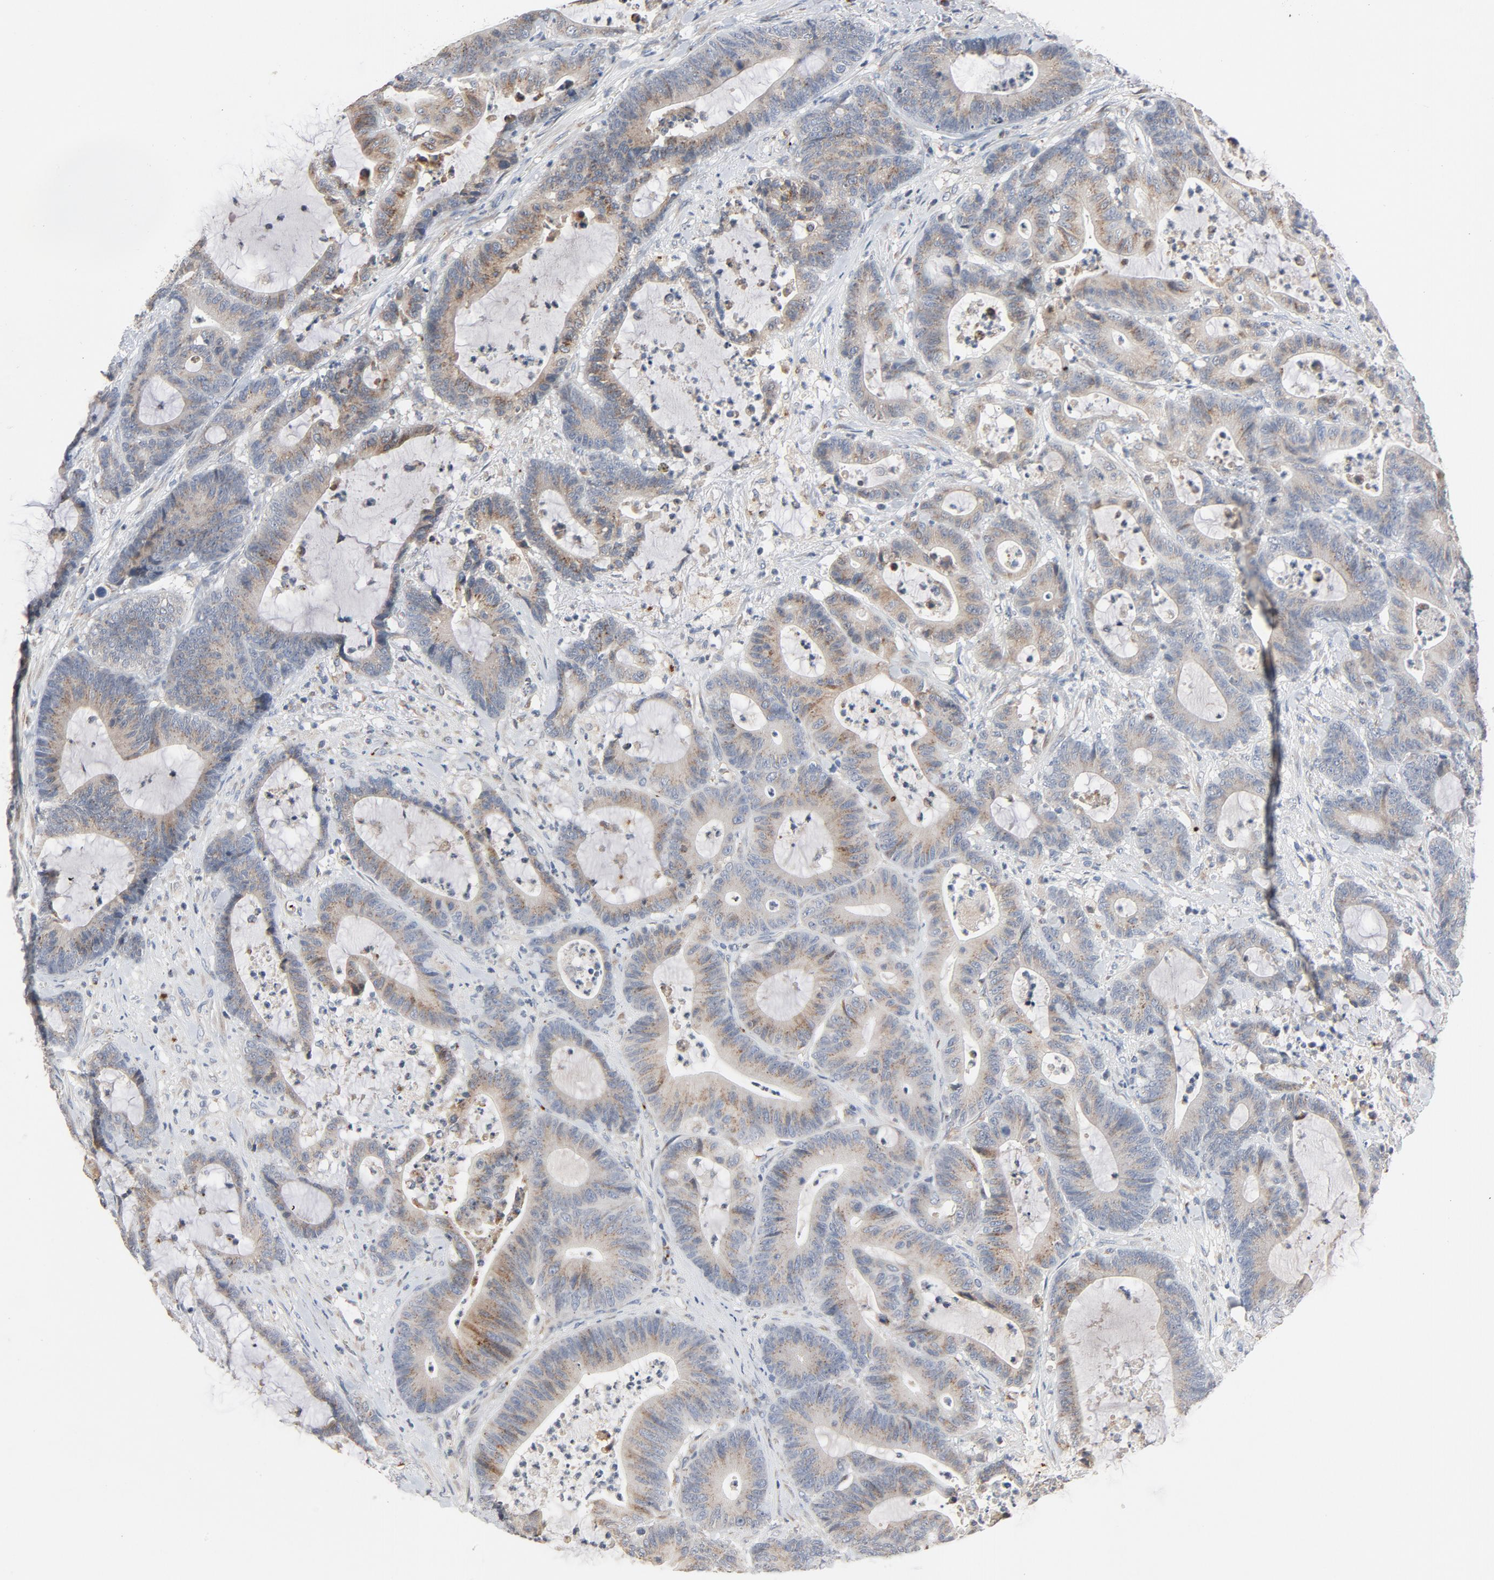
{"staining": {"intensity": "weak", "quantity": "<25%", "location": "cytoplasmic/membranous"}, "tissue": "colorectal cancer", "cell_type": "Tumor cells", "image_type": "cancer", "snomed": [{"axis": "morphology", "description": "Adenocarcinoma, NOS"}, {"axis": "topography", "description": "Colon"}], "caption": "Image shows no protein positivity in tumor cells of colorectal cancer (adenocarcinoma) tissue.", "gene": "LMAN2", "patient": {"sex": "female", "age": 84}}